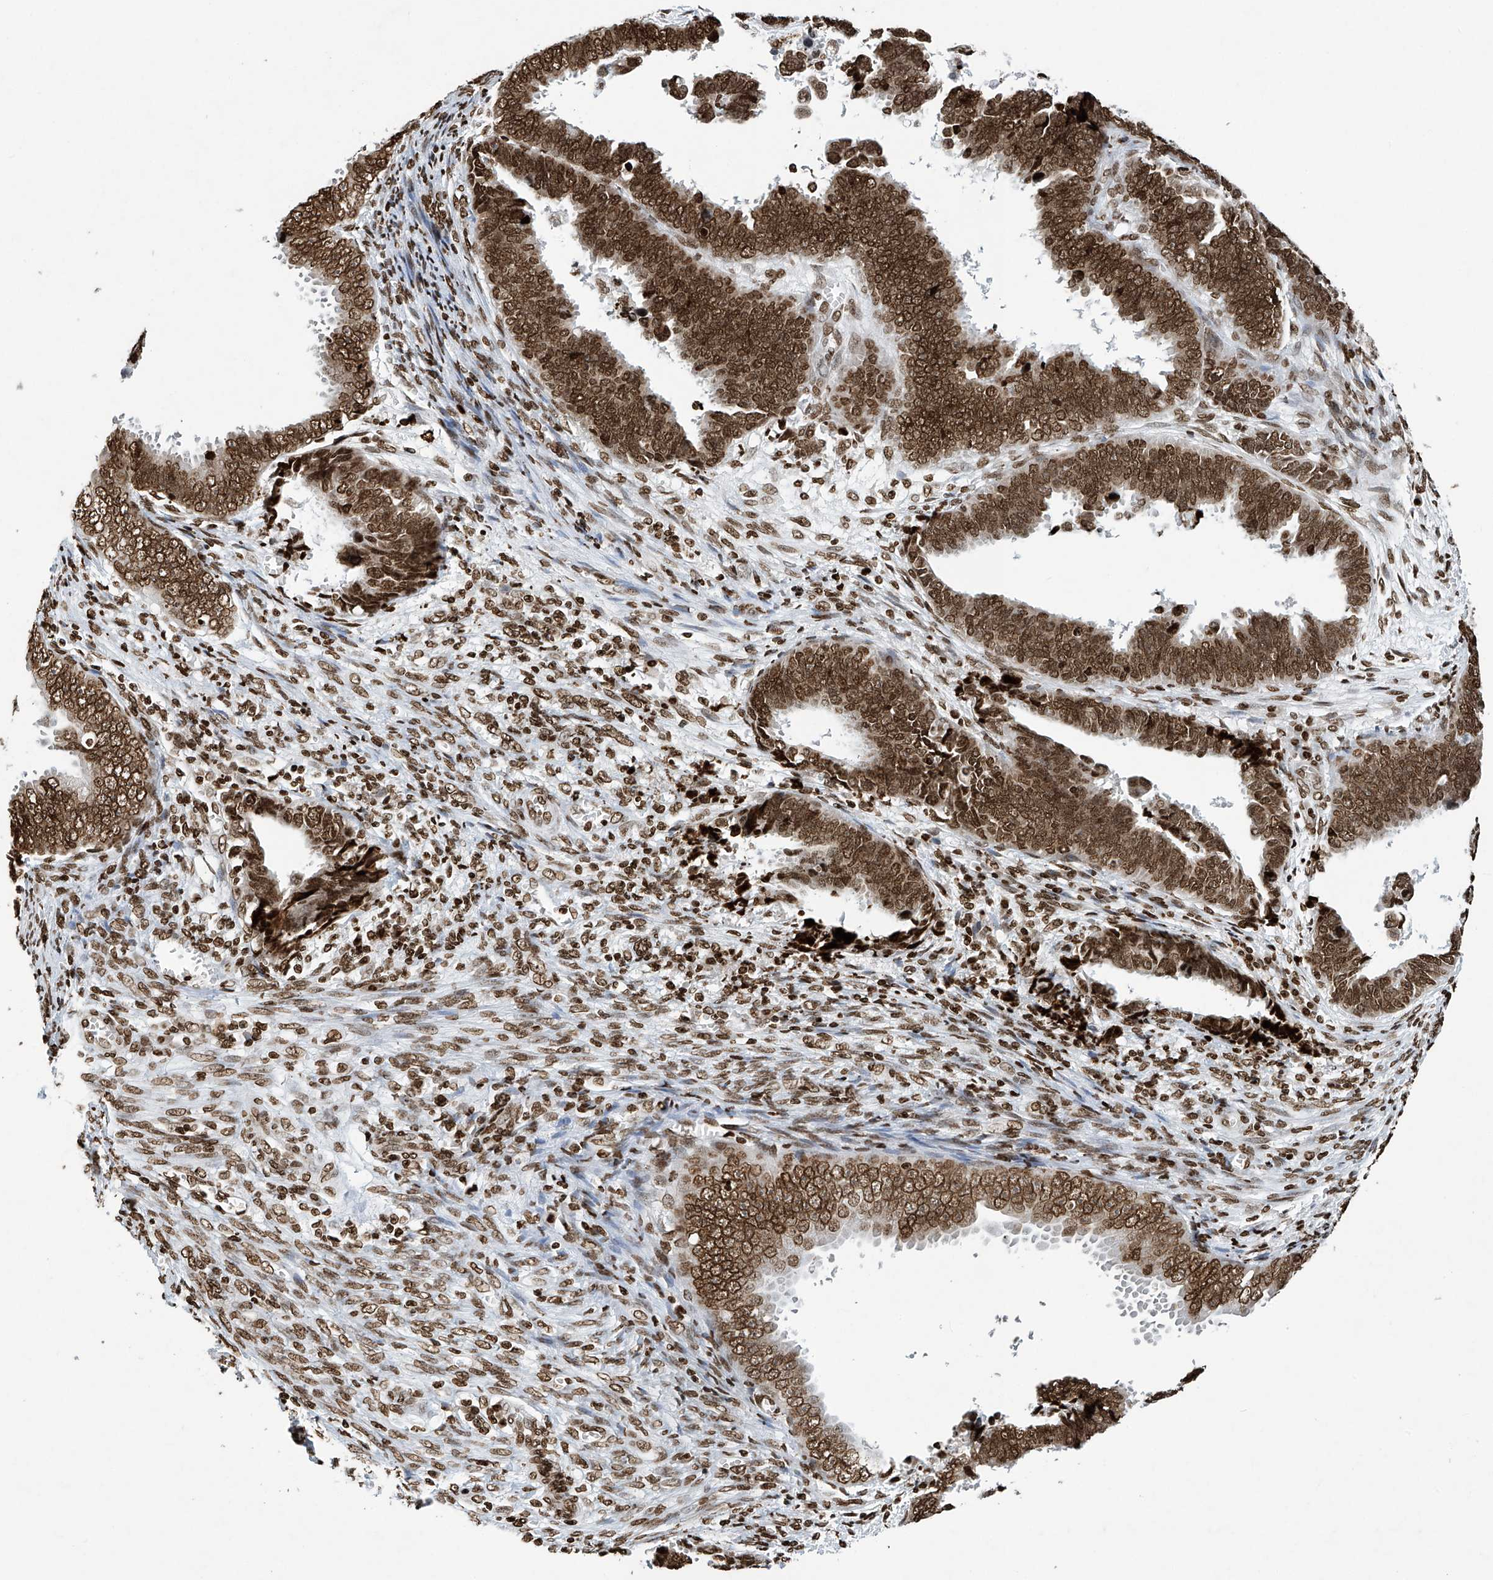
{"staining": {"intensity": "strong", "quantity": ">75%", "location": "nuclear"}, "tissue": "endometrial cancer", "cell_type": "Tumor cells", "image_type": "cancer", "snomed": [{"axis": "morphology", "description": "Adenocarcinoma, NOS"}, {"axis": "topography", "description": "Endometrium"}], "caption": "This is an image of IHC staining of adenocarcinoma (endometrial), which shows strong positivity in the nuclear of tumor cells.", "gene": "H4C16", "patient": {"sex": "female", "age": 75}}